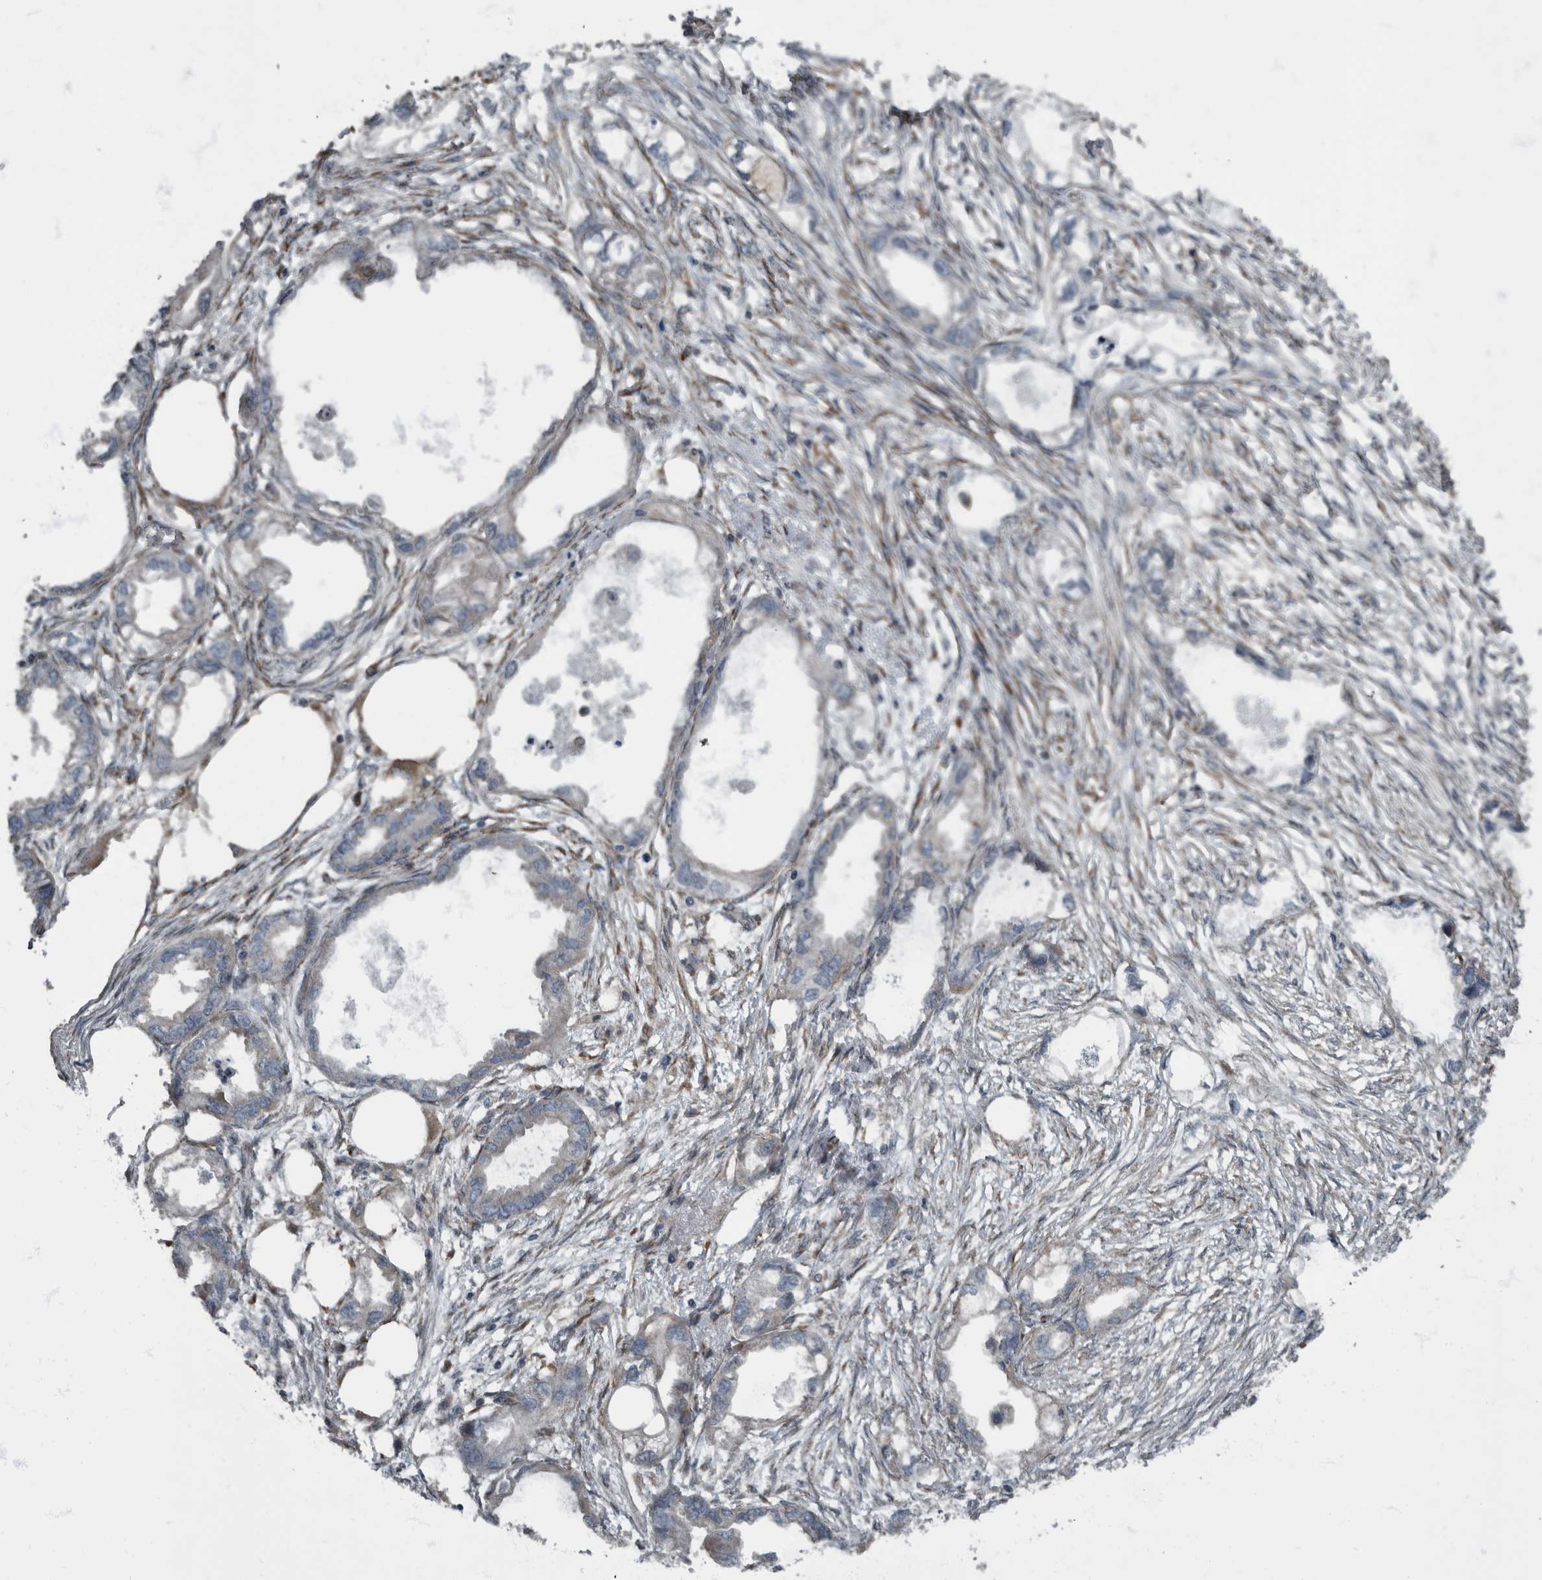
{"staining": {"intensity": "negative", "quantity": "none", "location": "none"}, "tissue": "endometrial cancer", "cell_type": "Tumor cells", "image_type": "cancer", "snomed": [{"axis": "morphology", "description": "Adenocarcinoma, NOS"}, {"axis": "morphology", "description": "Adenocarcinoma, metastatic, NOS"}, {"axis": "topography", "description": "Adipose tissue"}, {"axis": "topography", "description": "Endometrium"}], "caption": "This is a histopathology image of IHC staining of metastatic adenocarcinoma (endometrial), which shows no staining in tumor cells. (Stains: DAB (3,3'-diaminobenzidine) IHC with hematoxylin counter stain, Microscopy: brightfield microscopy at high magnification).", "gene": "RABGGTB", "patient": {"sex": "female", "age": 67}}